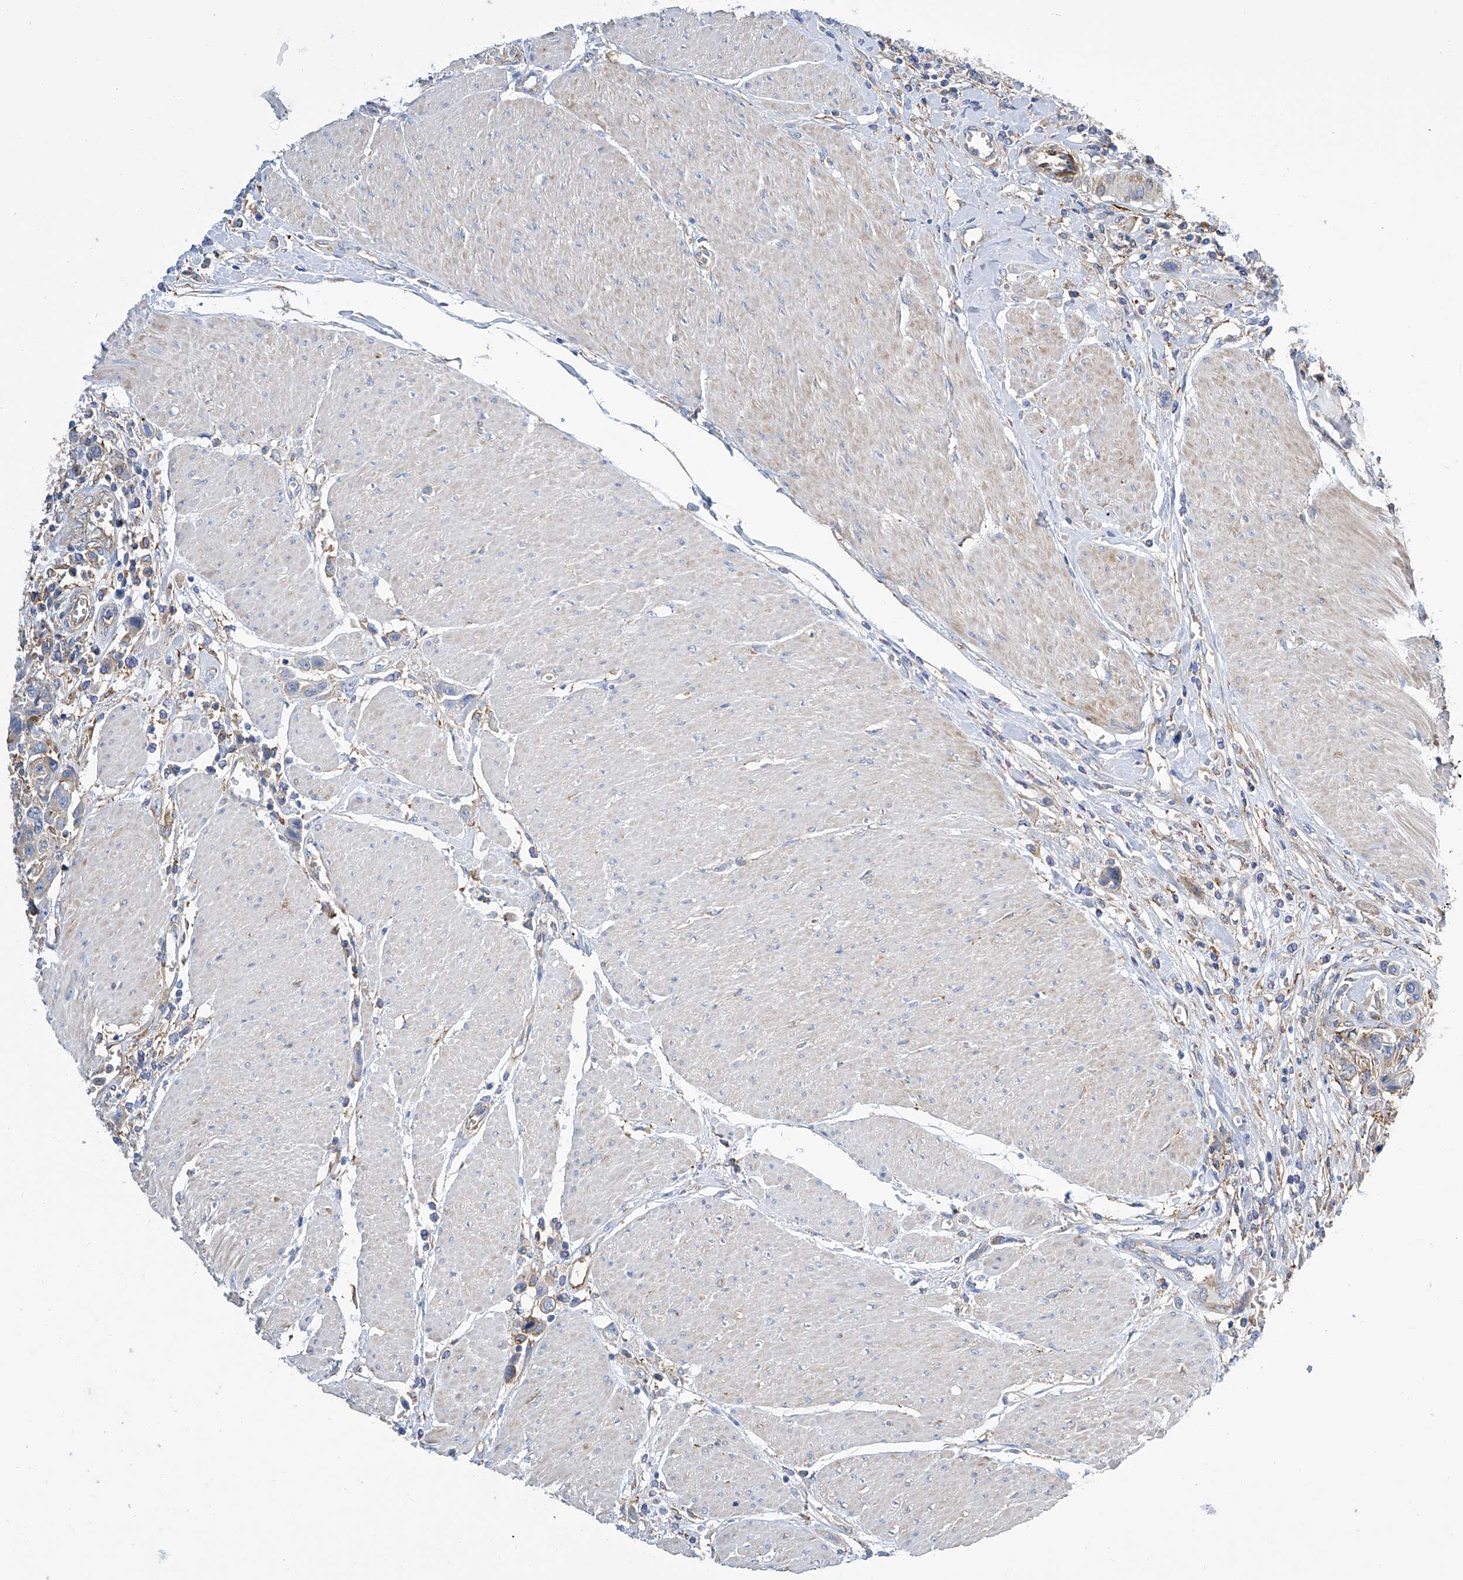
{"staining": {"intensity": "negative", "quantity": "none", "location": "none"}, "tissue": "urothelial cancer", "cell_type": "Tumor cells", "image_type": "cancer", "snomed": [{"axis": "morphology", "description": "Urothelial carcinoma, High grade"}, {"axis": "topography", "description": "Urinary bladder"}], "caption": "Urothelial cancer stained for a protein using immunohistochemistry reveals no expression tumor cells.", "gene": "GPT", "patient": {"sex": "male", "age": 50}}